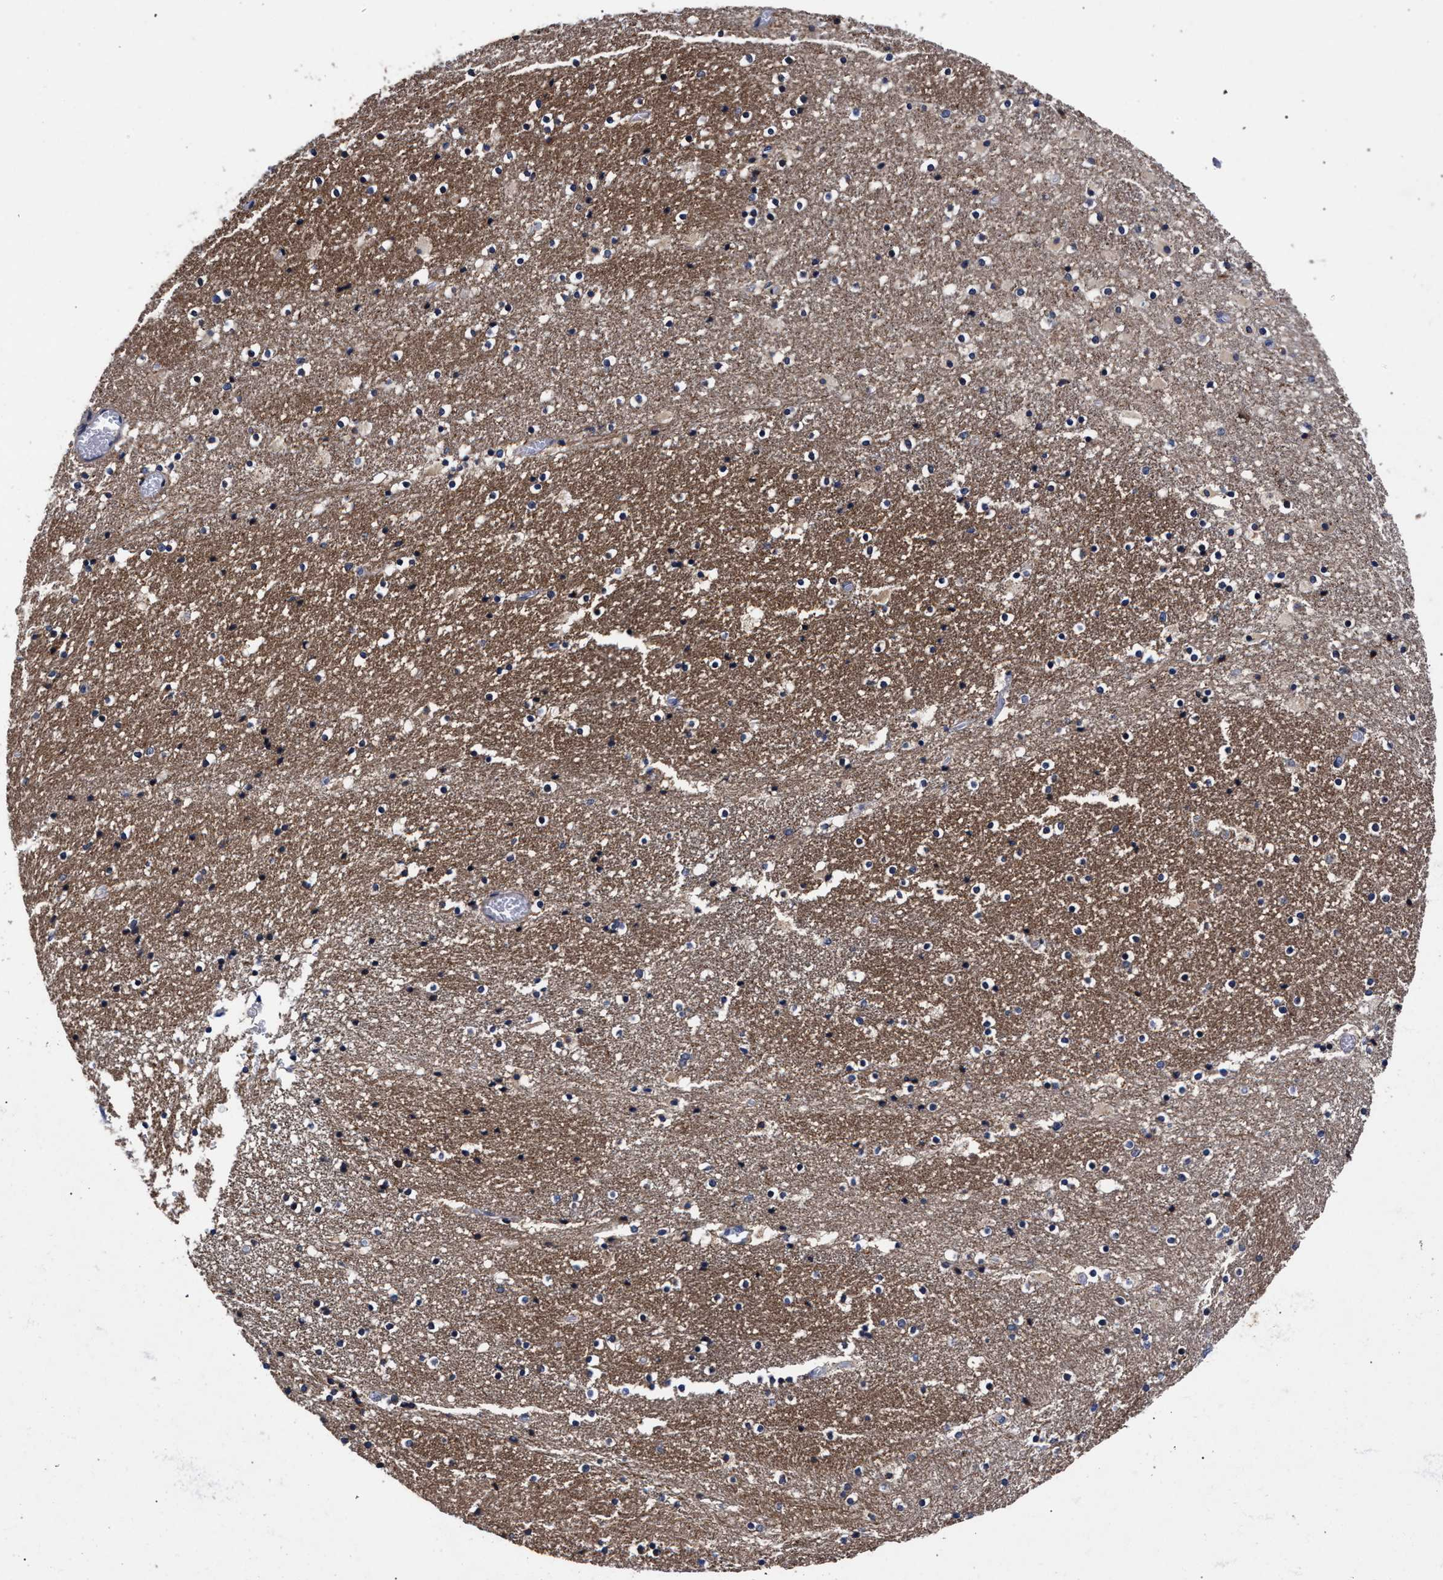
{"staining": {"intensity": "moderate", "quantity": "<25%", "location": "cytoplasmic/membranous"}, "tissue": "caudate", "cell_type": "Glial cells", "image_type": "normal", "snomed": [{"axis": "morphology", "description": "Normal tissue, NOS"}, {"axis": "topography", "description": "Lateral ventricle wall"}], "caption": "A photomicrograph showing moderate cytoplasmic/membranous staining in about <25% of glial cells in unremarkable caudate, as visualized by brown immunohistochemical staining.", "gene": "CFAP95", "patient": {"sex": "male", "age": 45}}